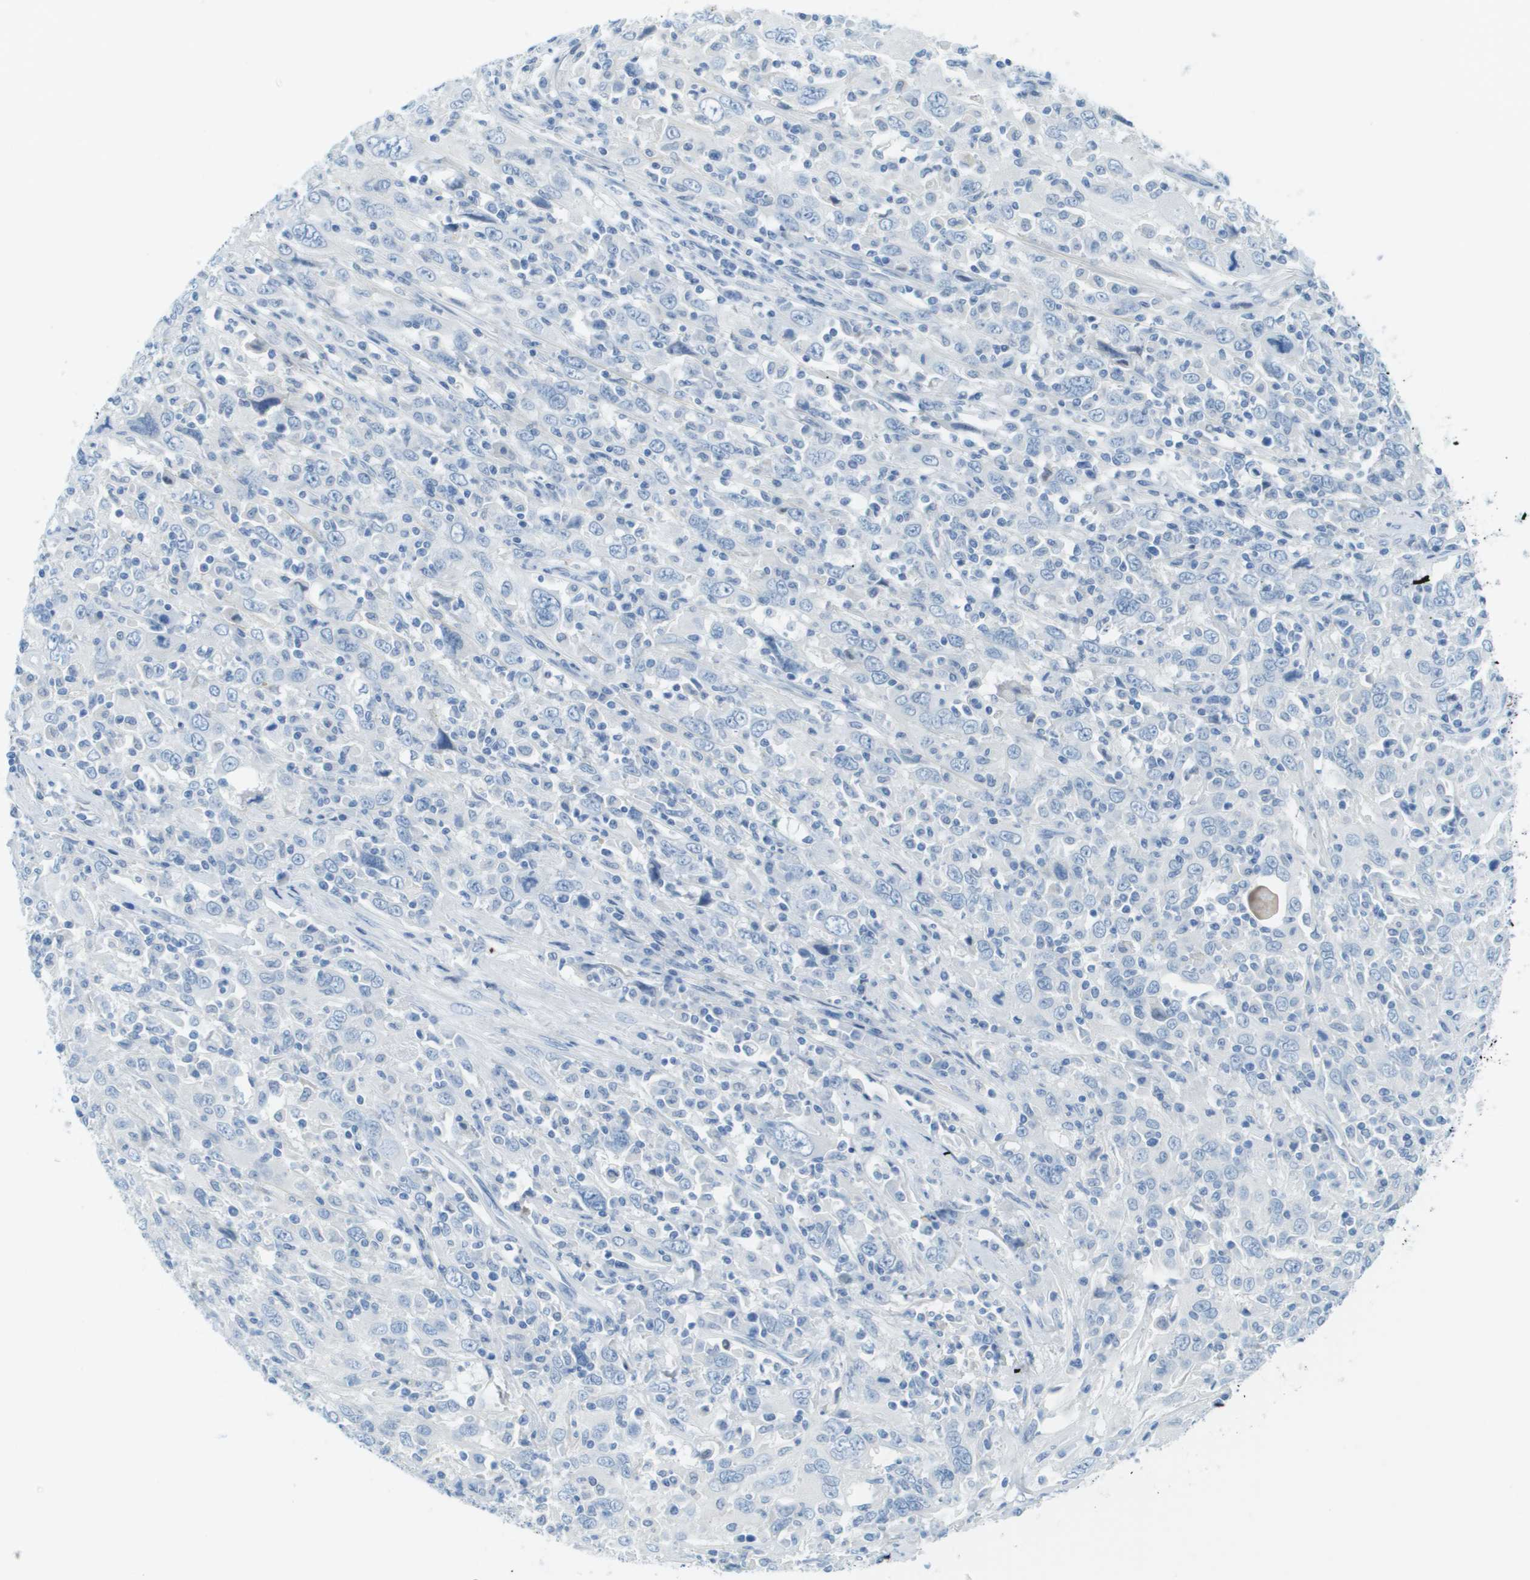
{"staining": {"intensity": "negative", "quantity": "none", "location": "none"}, "tissue": "cervical cancer", "cell_type": "Tumor cells", "image_type": "cancer", "snomed": [{"axis": "morphology", "description": "Squamous cell carcinoma, NOS"}, {"axis": "topography", "description": "Cervix"}], "caption": "High magnification brightfield microscopy of squamous cell carcinoma (cervical) stained with DAB (brown) and counterstained with hematoxylin (blue): tumor cells show no significant staining.", "gene": "CDHR2", "patient": {"sex": "female", "age": 46}}